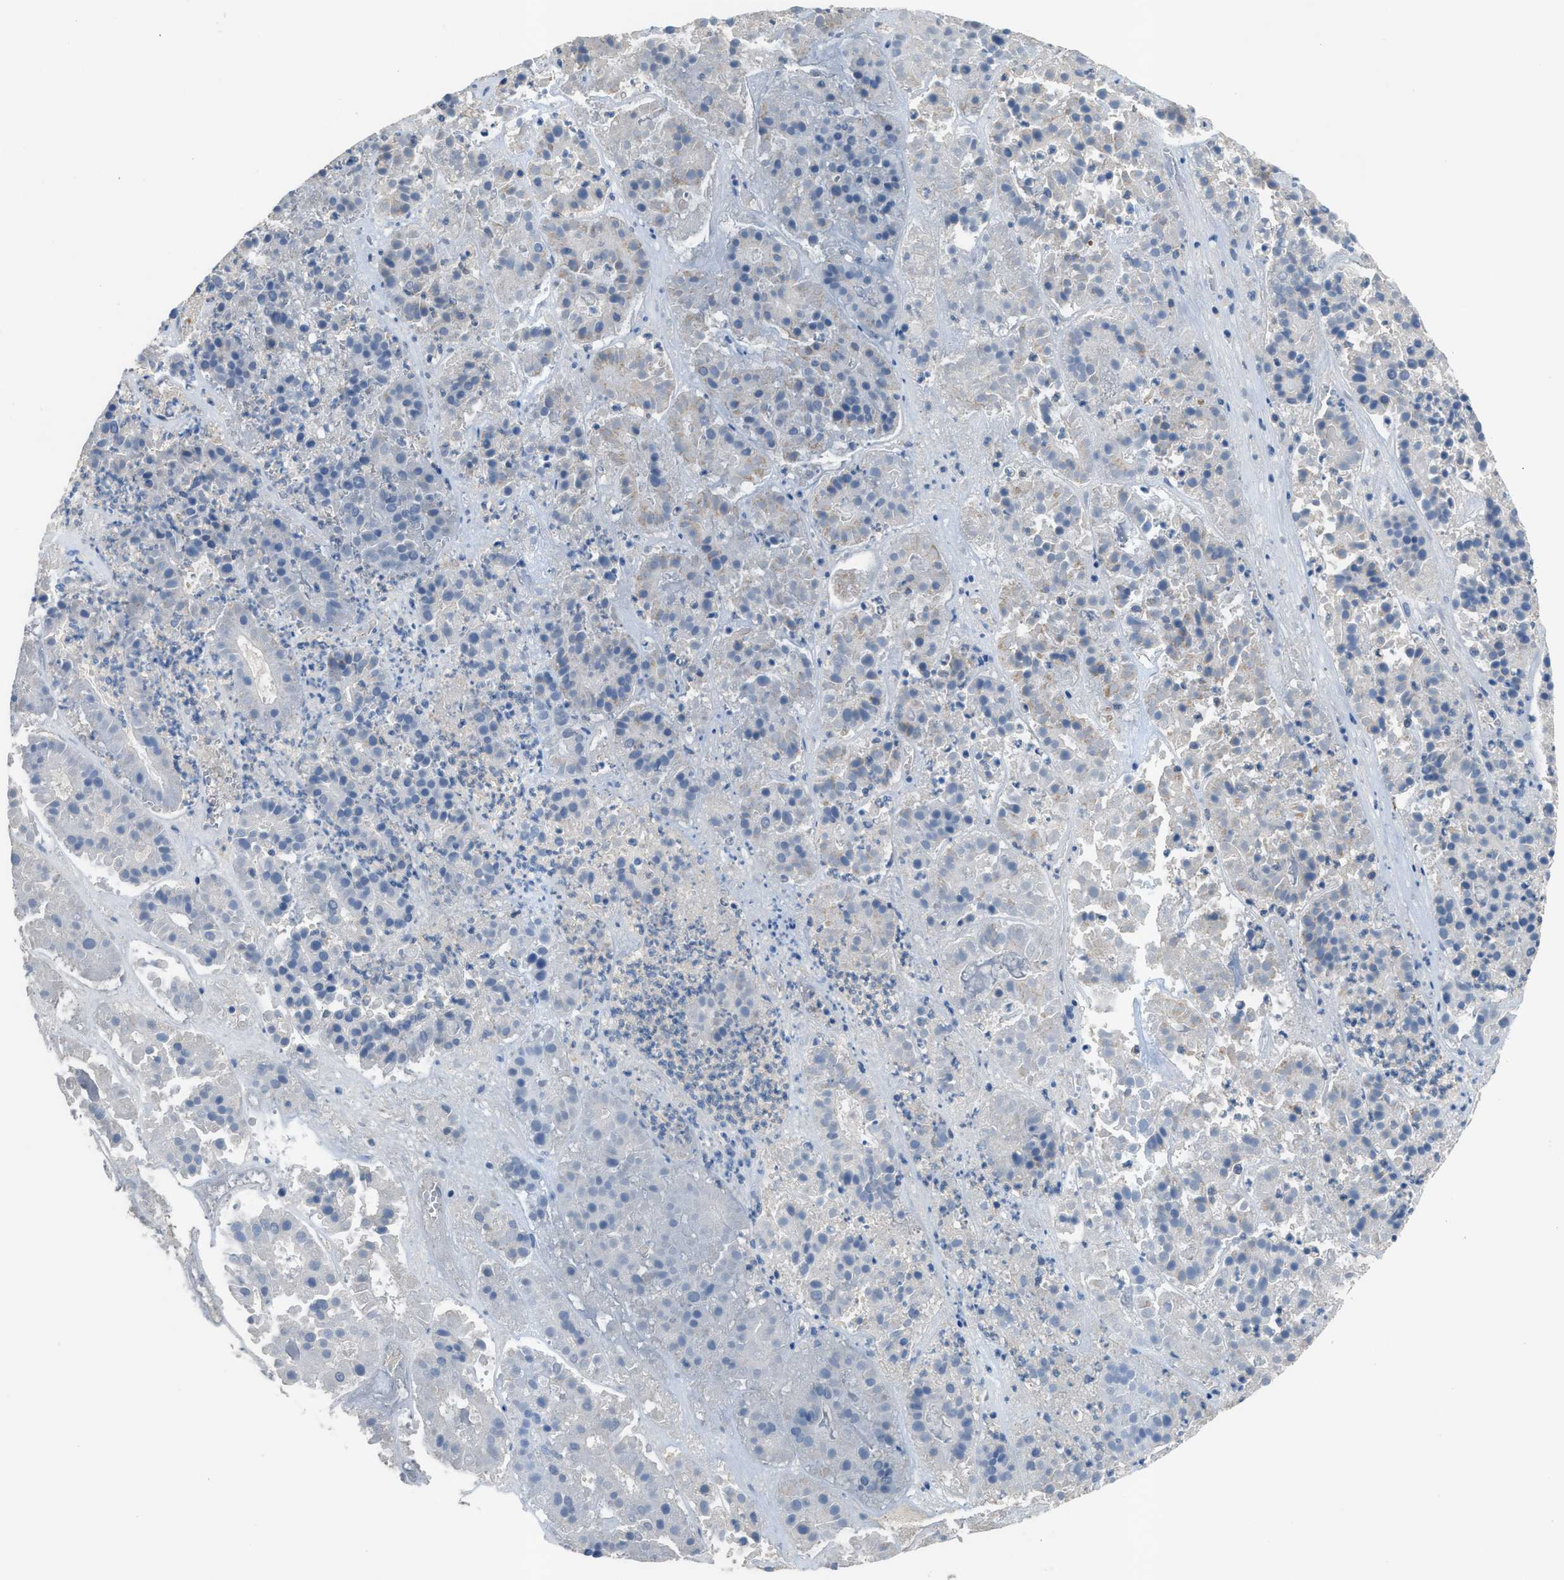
{"staining": {"intensity": "negative", "quantity": "none", "location": "none"}, "tissue": "pancreatic cancer", "cell_type": "Tumor cells", "image_type": "cancer", "snomed": [{"axis": "morphology", "description": "Adenocarcinoma, NOS"}, {"axis": "topography", "description": "Pancreas"}], "caption": "High power microscopy micrograph of an IHC histopathology image of pancreatic cancer (adenocarcinoma), revealing no significant staining in tumor cells.", "gene": "AOAH", "patient": {"sex": "male", "age": 50}}